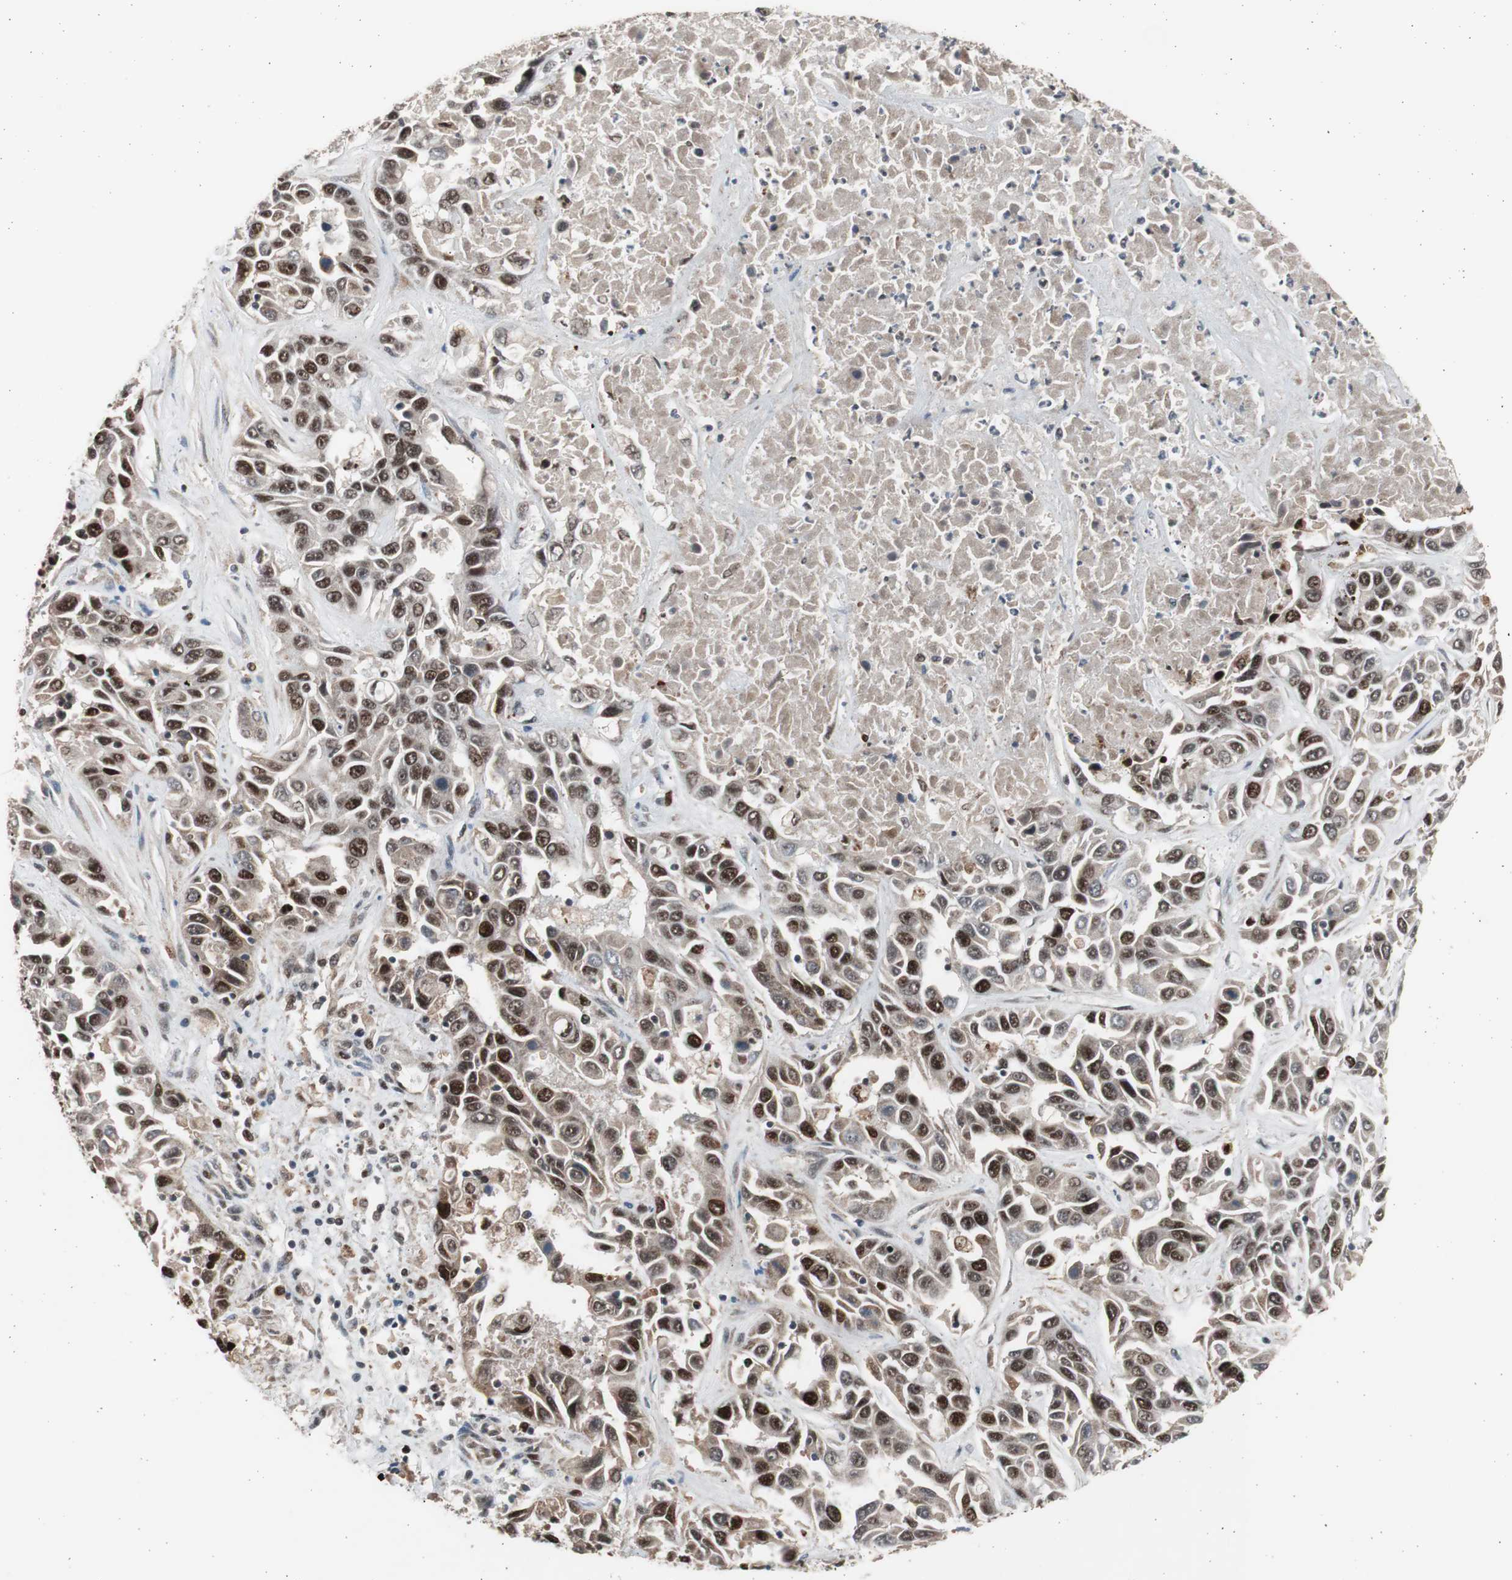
{"staining": {"intensity": "strong", "quantity": ">75%", "location": "nuclear"}, "tissue": "liver cancer", "cell_type": "Tumor cells", "image_type": "cancer", "snomed": [{"axis": "morphology", "description": "Cholangiocarcinoma"}, {"axis": "topography", "description": "Liver"}], "caption": "Protein analysis of liver cancer tissue shows strong nuclear staining in approximately >75% of tumor cells.", "gene": "RPA1", "patient": {"sex": "female", "age": 52}}